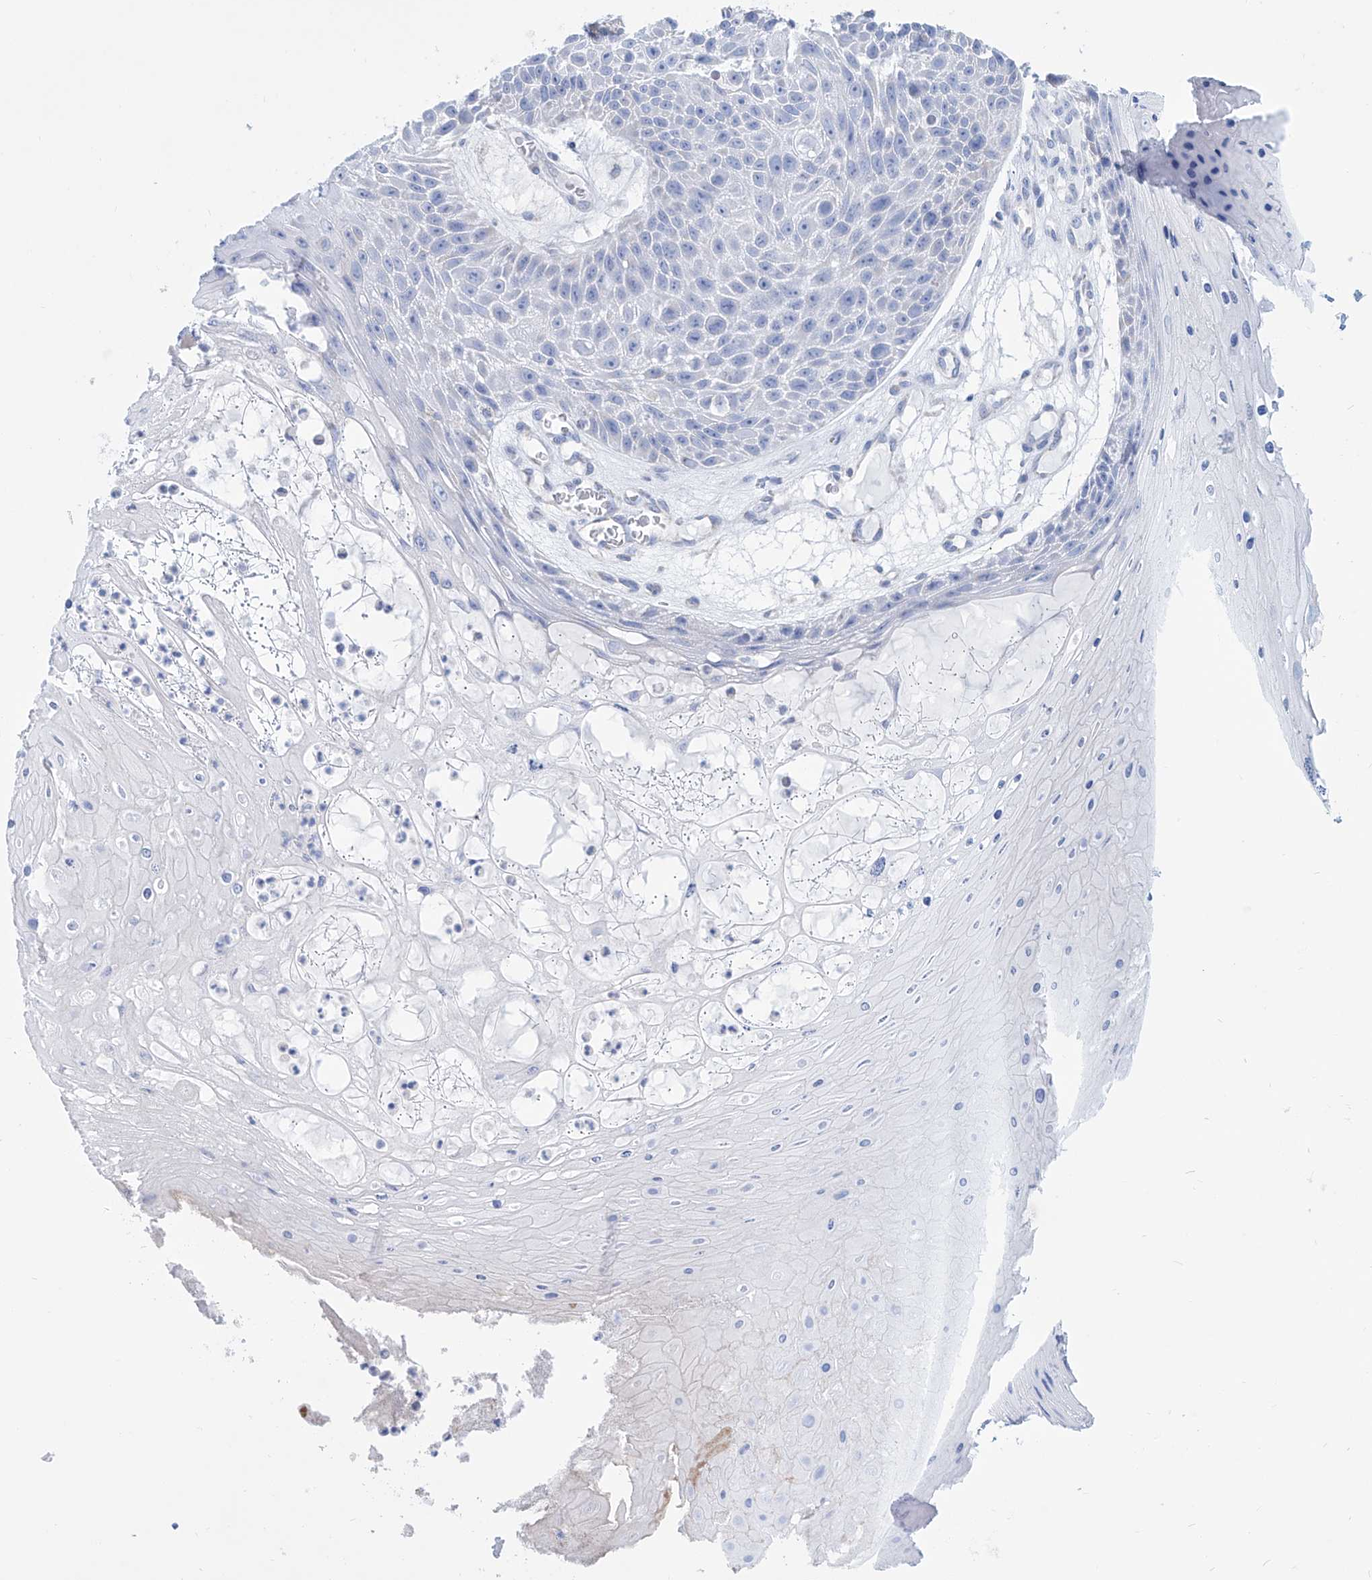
{"staining": {"intensity": "negative", "quantity": "none", "location": "none"}, "tissue": "skin cancer", "cell_type": "Tumor cells", "image_type": "cancer", "snomed": [{"axis": "morphology", "description": "Squamous cell carcinoma, NOS"}, {"axis": "topography", "description": "Skin"}], "caption": "The IHC micrograph has no significant positivity in tumor cells of skin squamous cell carcinoma tissue.", "gene": "ALDH6A1", "patient": {"sex": "female", "age": 88}}